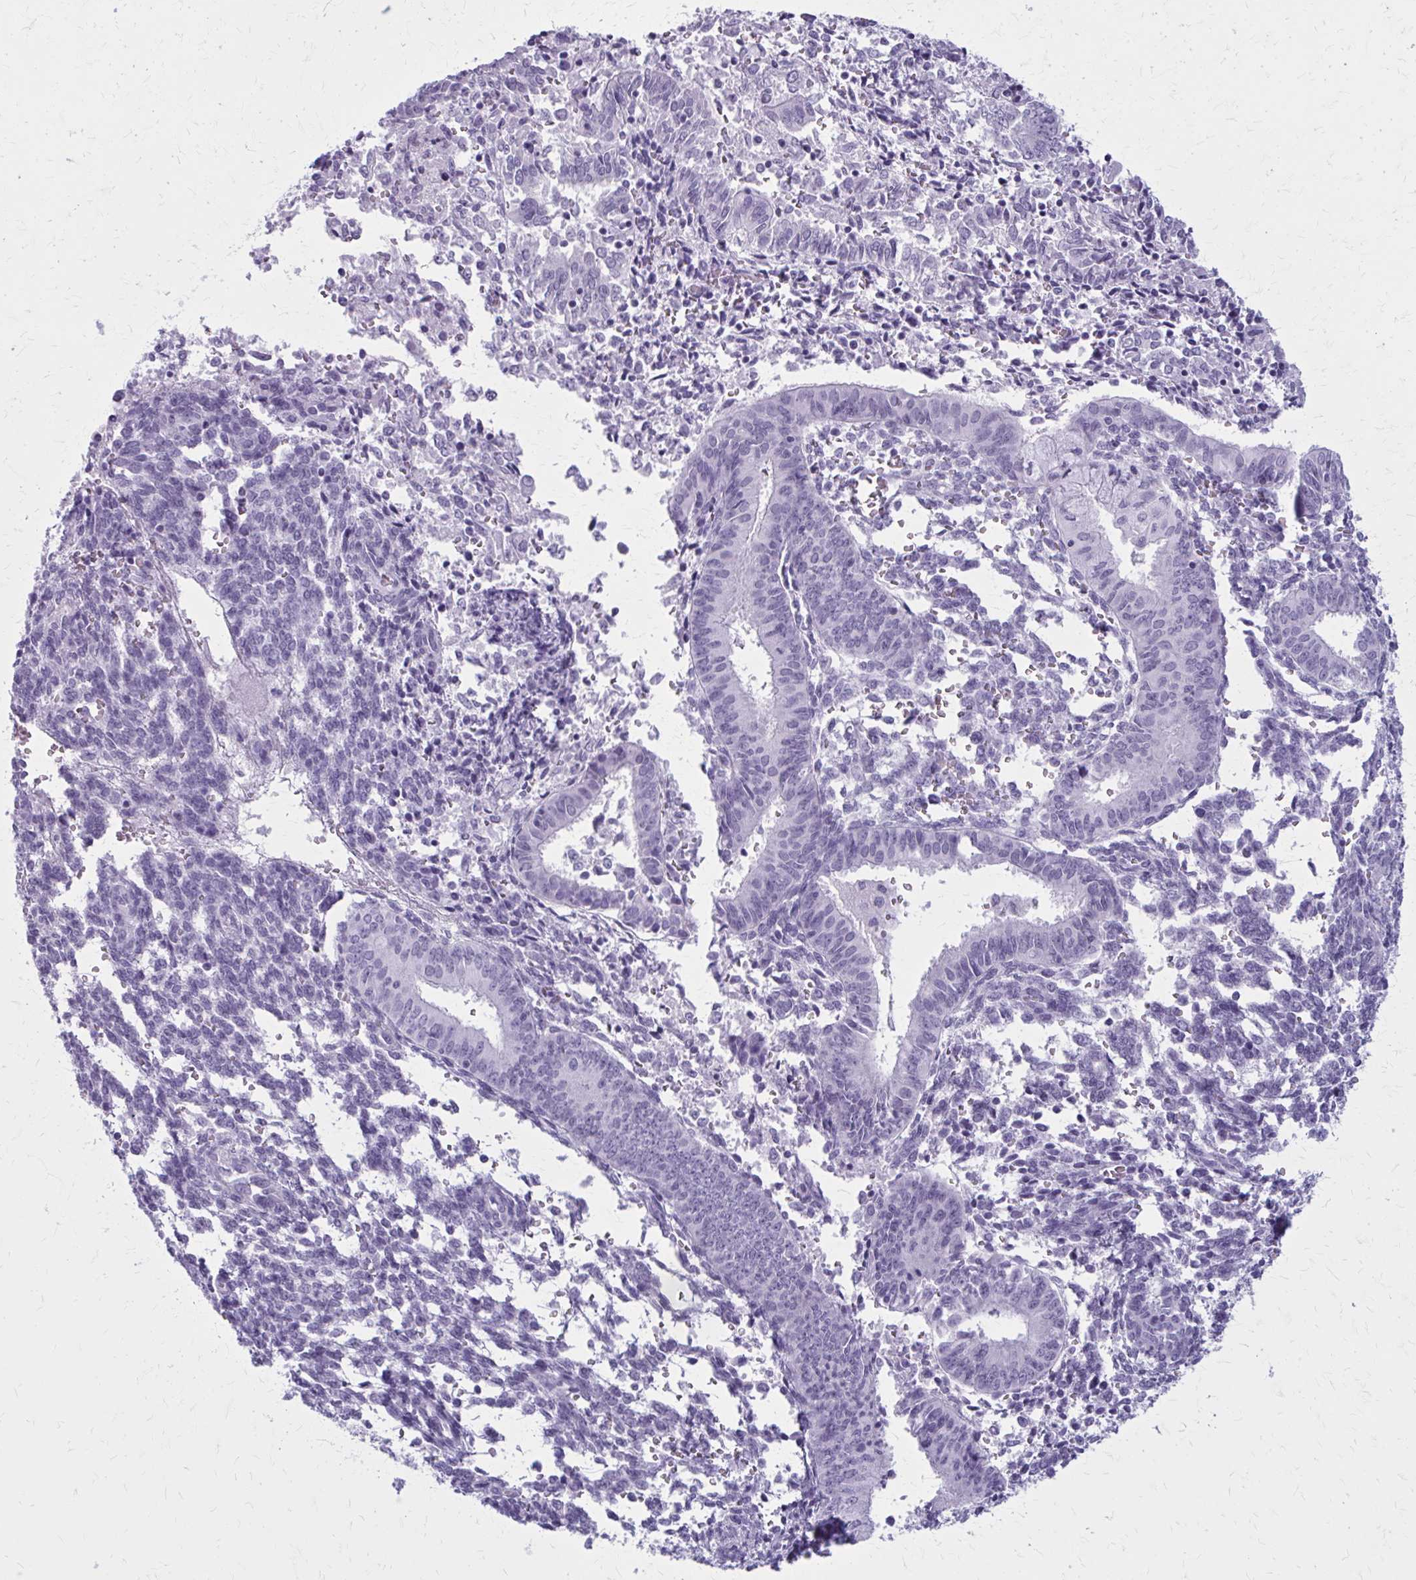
{"staining": {"intensity": "negative", "quantity": "none", "location": "none"}, "tissue": "endometrial cancer", "cell_type": "Tumor cells", "image_type": "cancer", "snomed": [{"axis": "morphology", "description": "Adenocarcinoma, NOS"}, {"axis": "topography", "description": "Endometrium"}], "caption": "The IHC histopathology image has no significant staining in tumor cells of adenocarcinoma (endometrial) tissue. (Immunohistochemistry, brightfield microscopy, high magnification).", "gene": "ZDHHC7", "patient": {"sex": "female", "age": 50}}